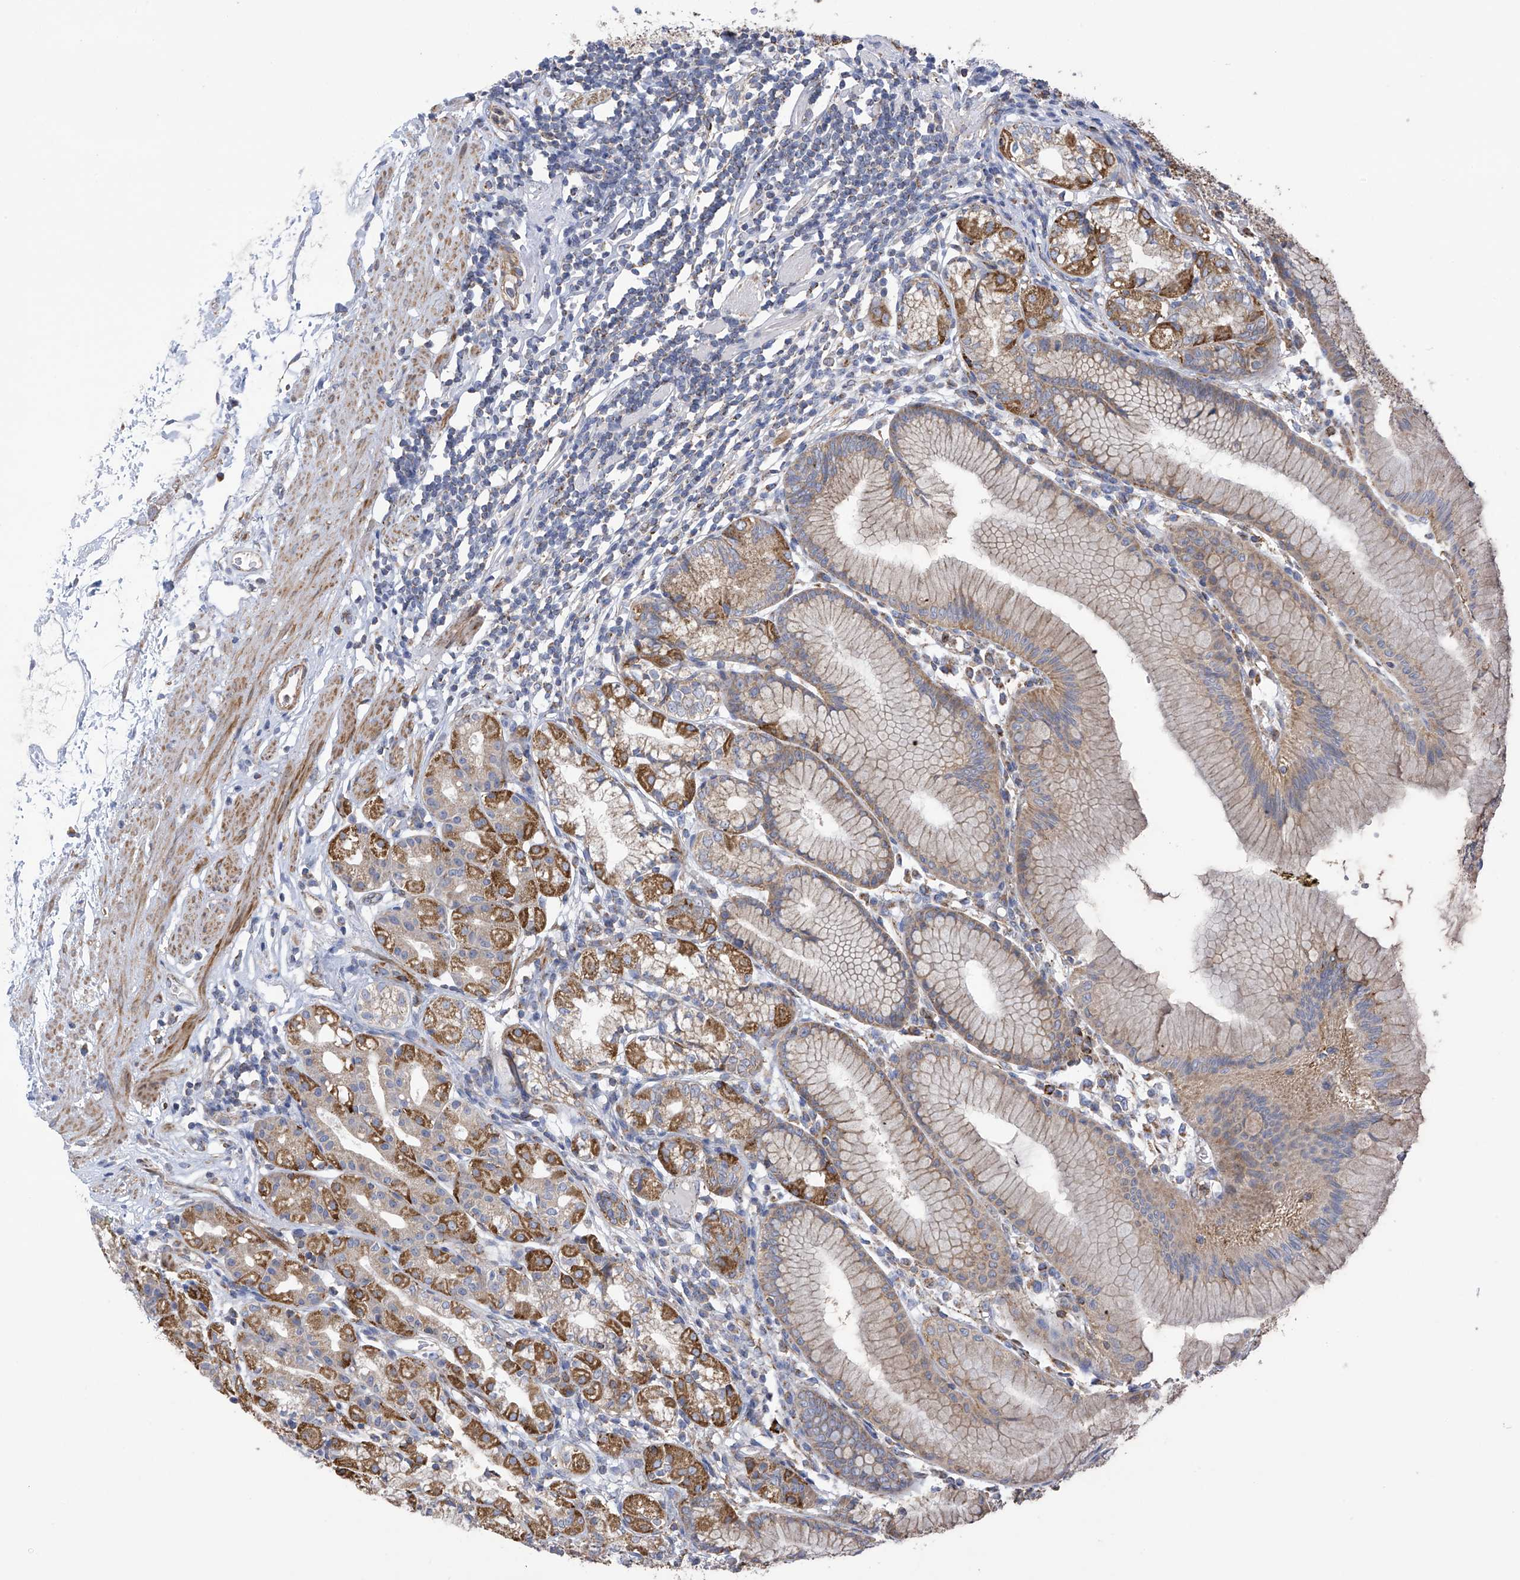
{"staining": {"intensity": "moderate", "quantity": ">75%", "location": "cytoplasmic/membranous"}, "tissue": "stomach", "cell_type": "Glandular cells", "image_type": "normal", "snomed": [{"axis": "morphology", "description": "Normal tissue, NOS"}, {"axis": "topography", "description": "Stomach"}], "caption": "A brown stain highlights moderate cytoplasmic/membranous staining of a protein in glandular cells of benign human stomach.", "gene": "ITM2B", "patient": {"sex": "female", "age": 57}}